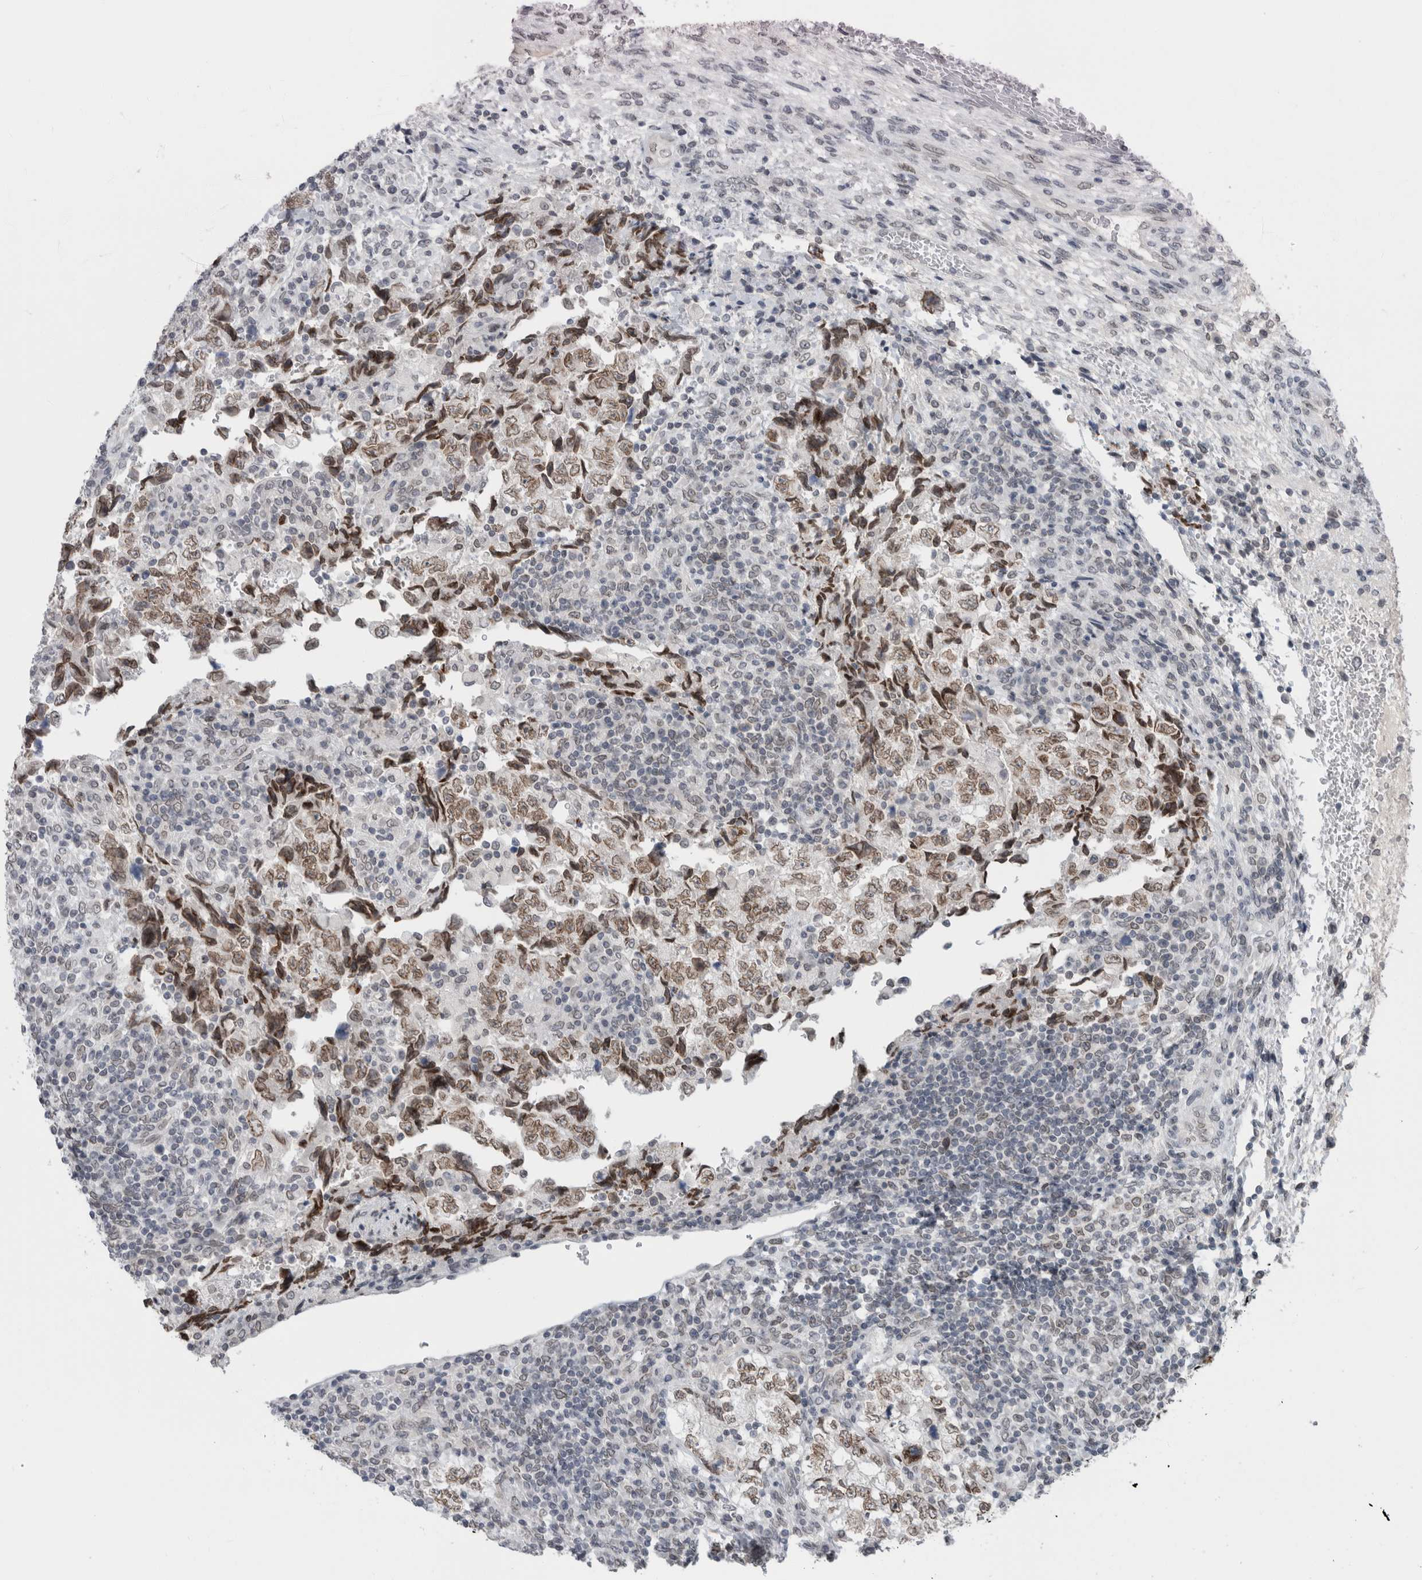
{"staining": {"intensity": "weak", "quantity": ">75%", "location": "cytoplasmic/membranous,nuclear"}, "tissue": "testis cancer", "cell_type": "Tumor cells", "image_type": "cancer", "snomed": [{"axis": "morphology", "description": "Normal tissue, NOS"}, {"axis": "morphology", "description": "Carcinoma, Embryonal, NOS"}, {"axis": "topography", "description": "Testis"}], "caption": "Brown immunohistochemical staining in testis cancer exhibits weak cytoplasmic/membranous and nuclear staining in about >75% of tumor cells.", "gene": "ZNF770", "patient": {"sex": "male", "age": 36}}